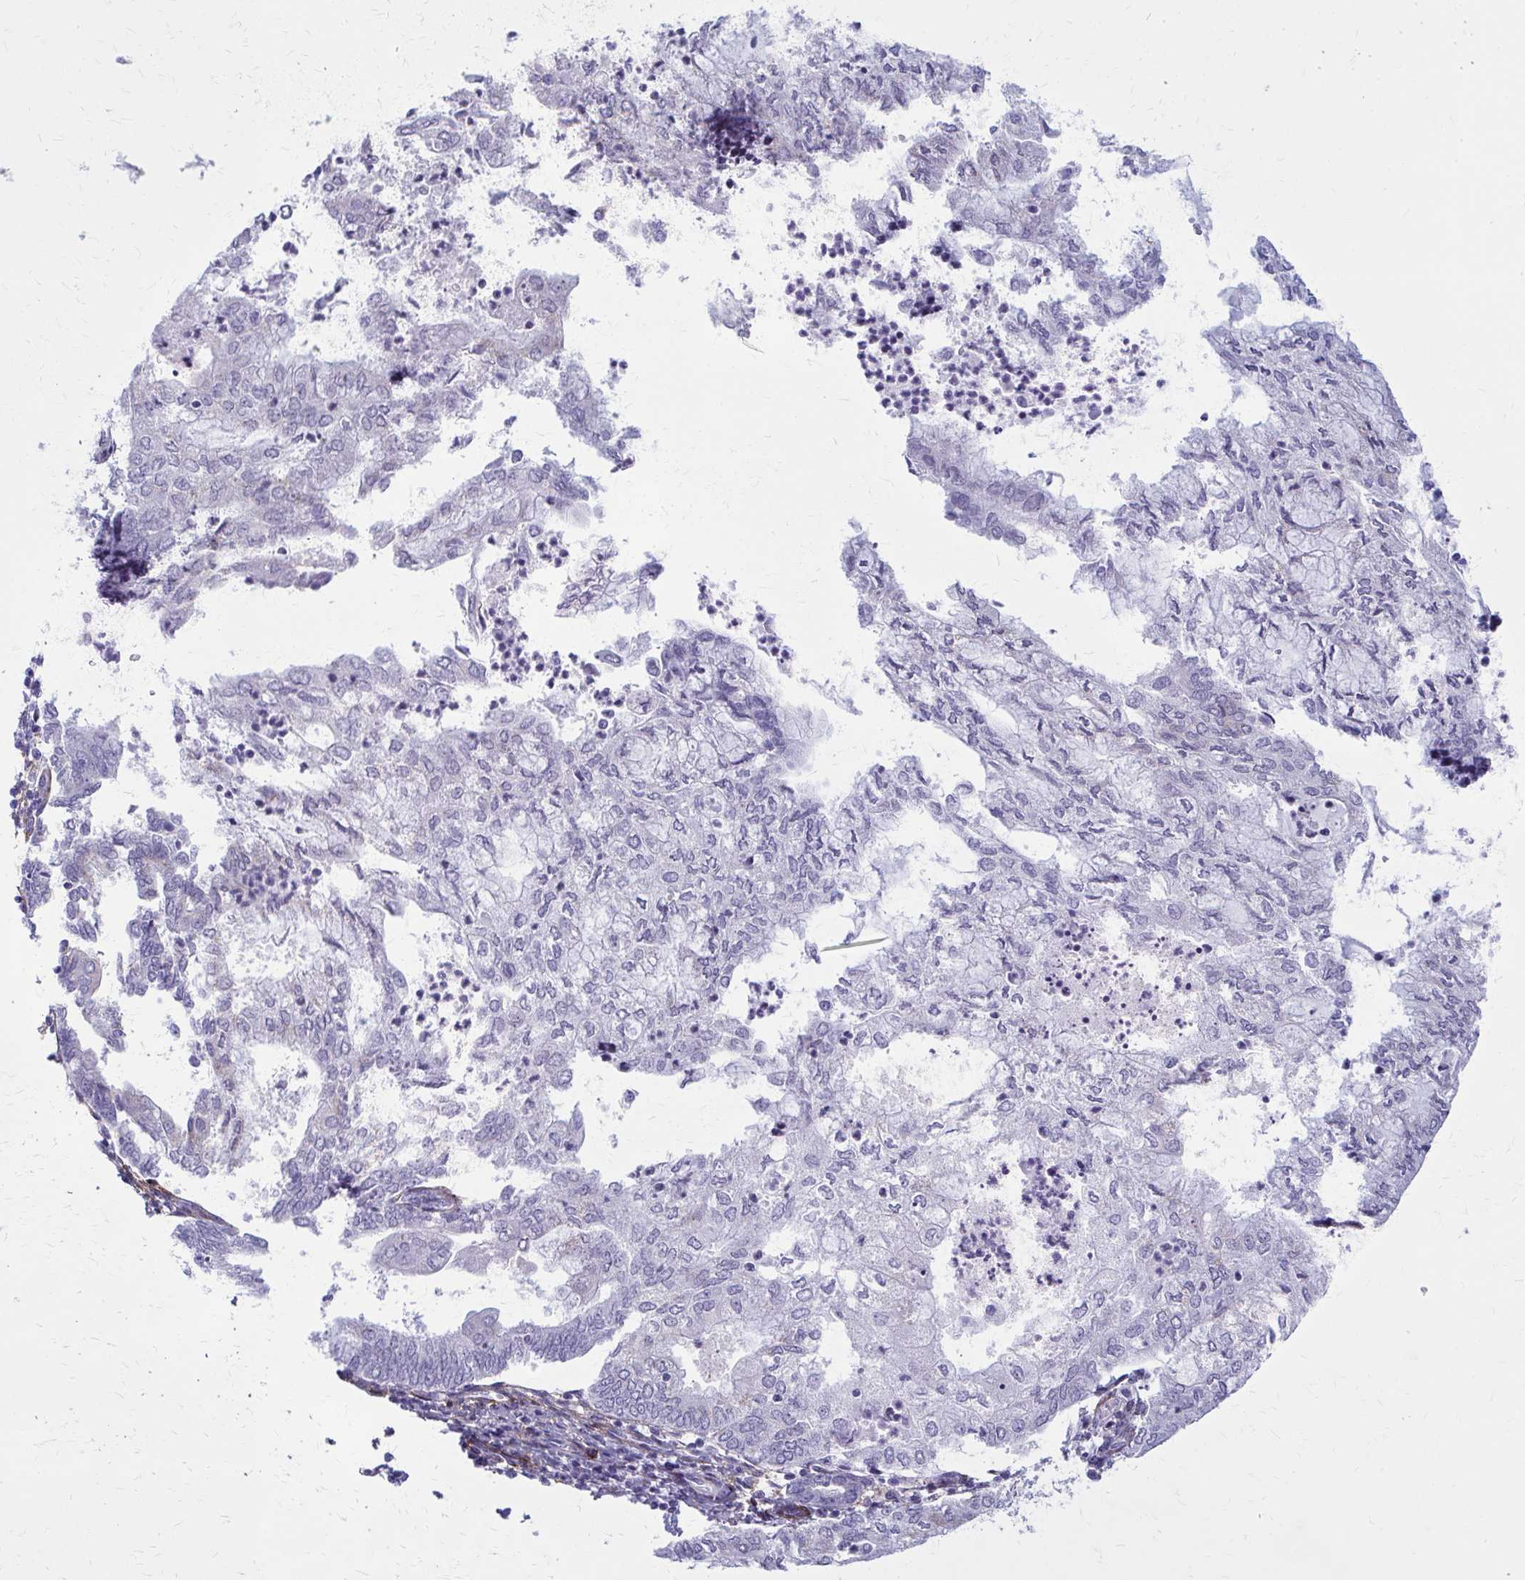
{"staining": {"intensity": "negative", "quantity": "none", "location": "none"}, "tissue": "endometrial cancer", "cell_type": "Tumor cells", "image_type": "cancer", "snomed": [{"axis": "morphology", "description": "Adenocarcinoma, NOS"}, {"axis": "topography", "description": "Endometrium"}], "caption": "An immunohistochemistry (IHC) image of adenocarcinoma (endometrial) is shown. There is no staining in tumor cells of adenocarcinoma (endometrial).", "gene": "AKAP12", "patient": {"sex": "female", "age": 75}}